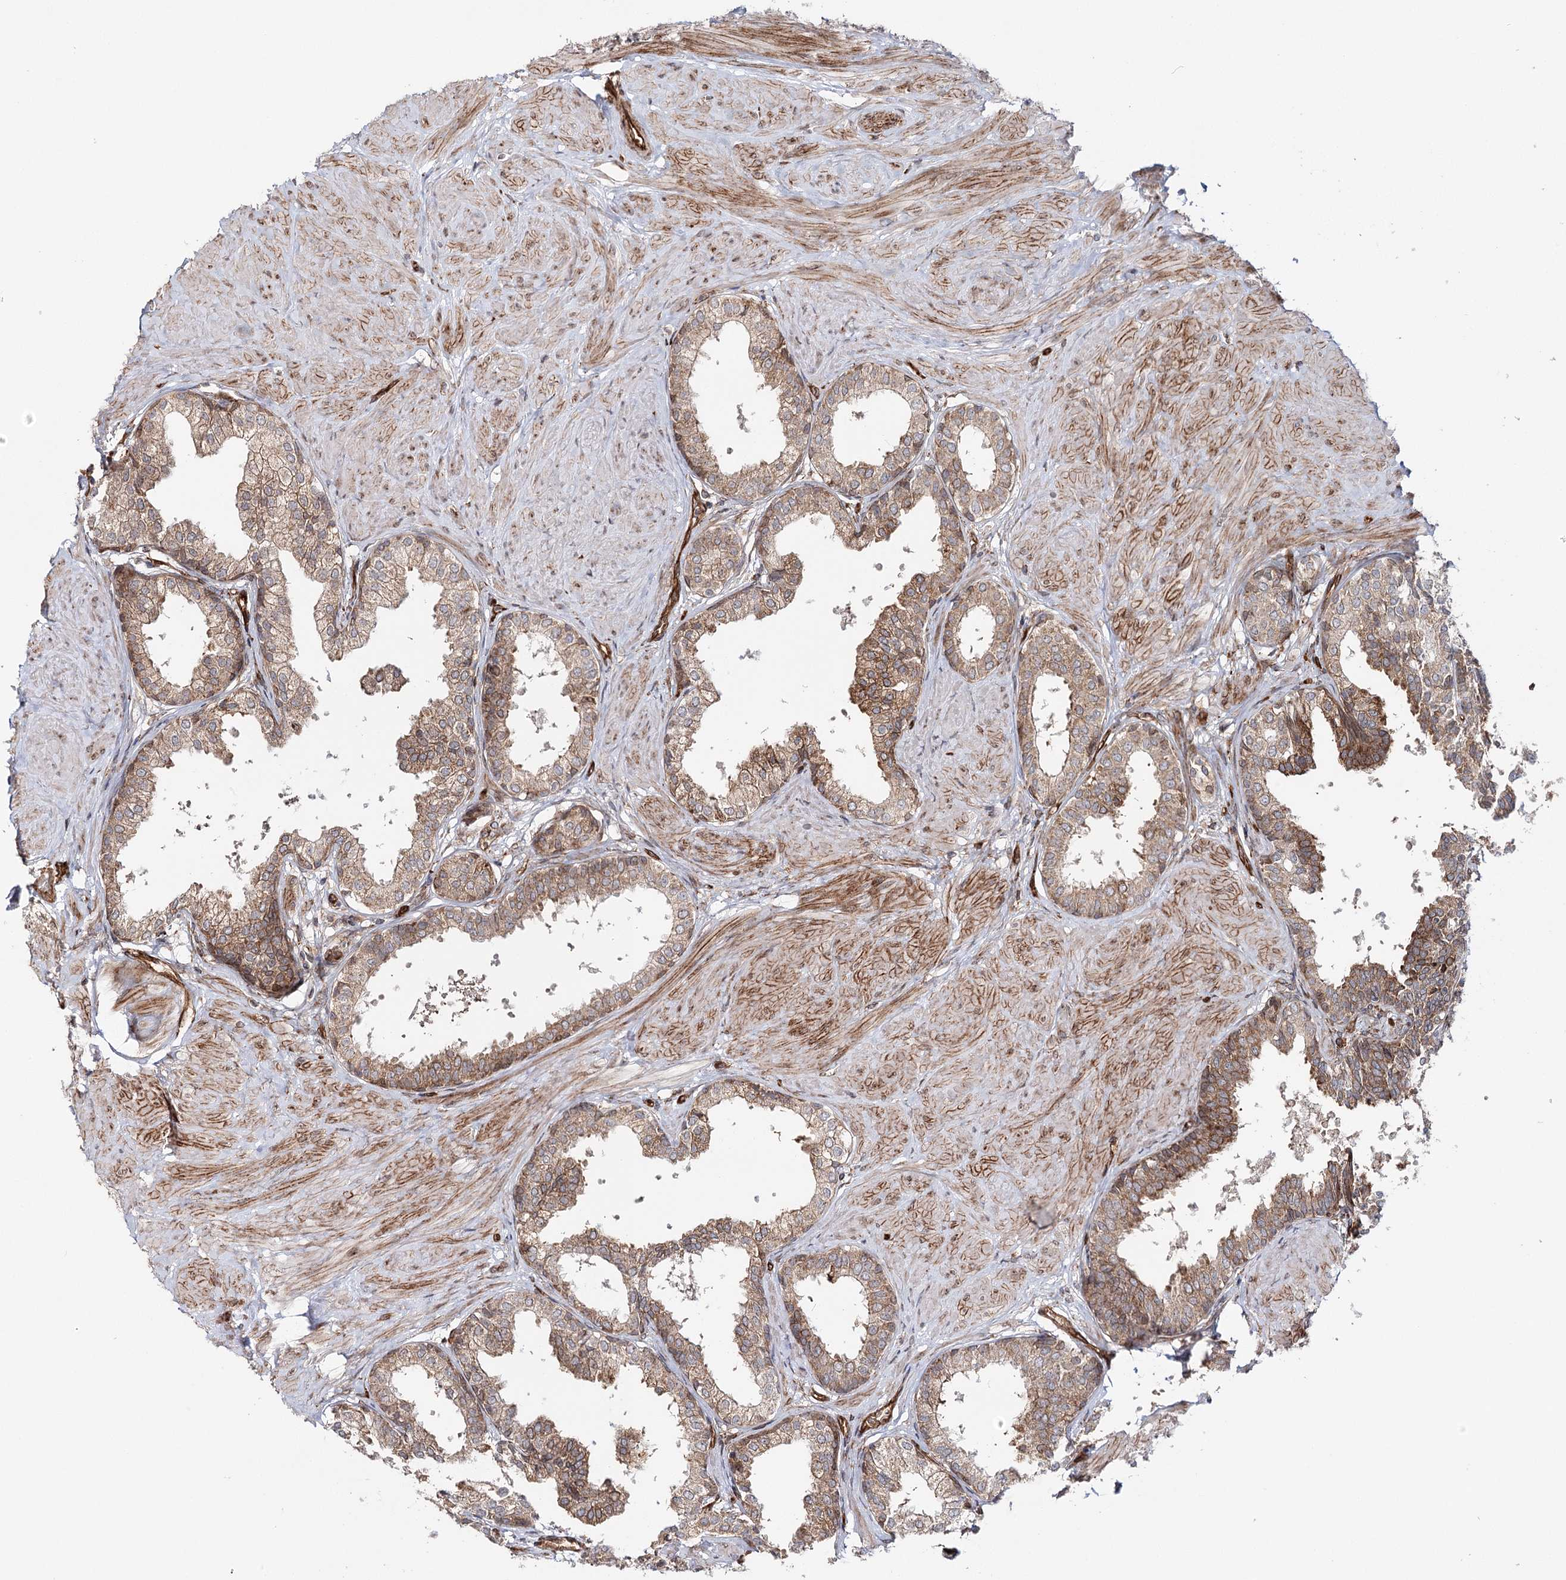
{"staining": {"intensity": "strong", "quantity": "25%-75%", "location": "cytoplasmic/membranous"}, "tissue": "prostate", "cell_type": "Glandular cells", "image_type": "normal", "snomed": [{"axis": "morphology", "description": "Normal tissue, NOS"}, {"axis": "topography", "description": "Prostate"}], "caption": "Immunohistochemistry (IHC) staining of normal prostate, which shows high levels of strong cytoplasmic/membranous expression in approximately 25%-75% of glandular cells indicating strong cytoplasmic/membranous protein expression. The staining was performed using DAB (brown) for protein detection and nuclei were counterstained in hematoxylin (blue).", "gene": "MKNK1", "patient": {"sex": "male", "age": 48}}